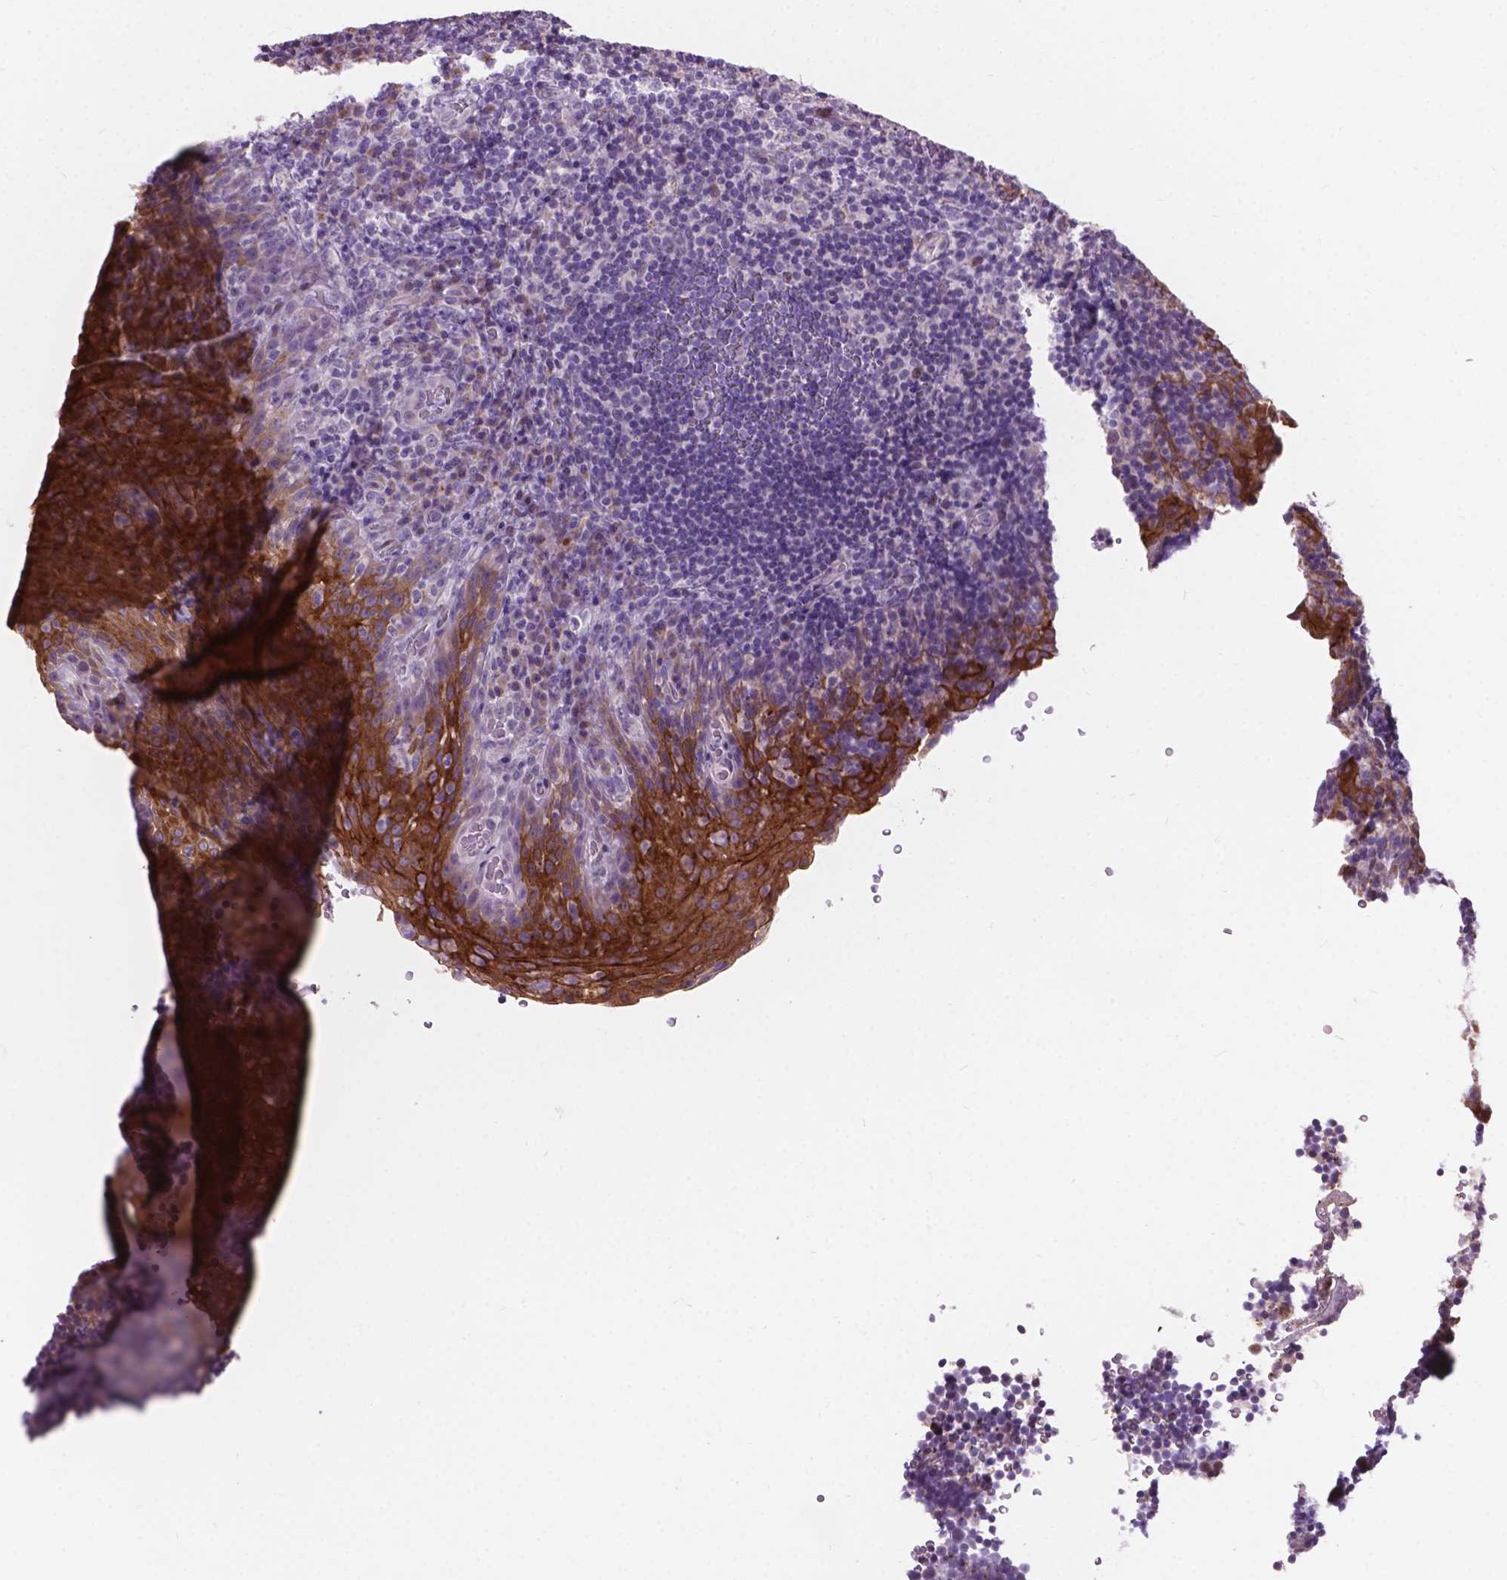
{"staining": {"intensity": "negative", "quantity": "none", "location": "none"}, "tissue": "tonsil", "cell_type": "Germinal center cells", "image_type": "normal", "snomed": [{"axis": "morphology", "description": "Normal tissue, NOS"}, {"axis": "topography", "description": "Tonsil"}], "caption": "Germinal center cells are negative for protein expression in unremarkable human tonsil. (Brightfield microscopy of DAB IHC at high magnification).", "gene": "MYH14", "patient": {"sex": "male", "age": 17}}